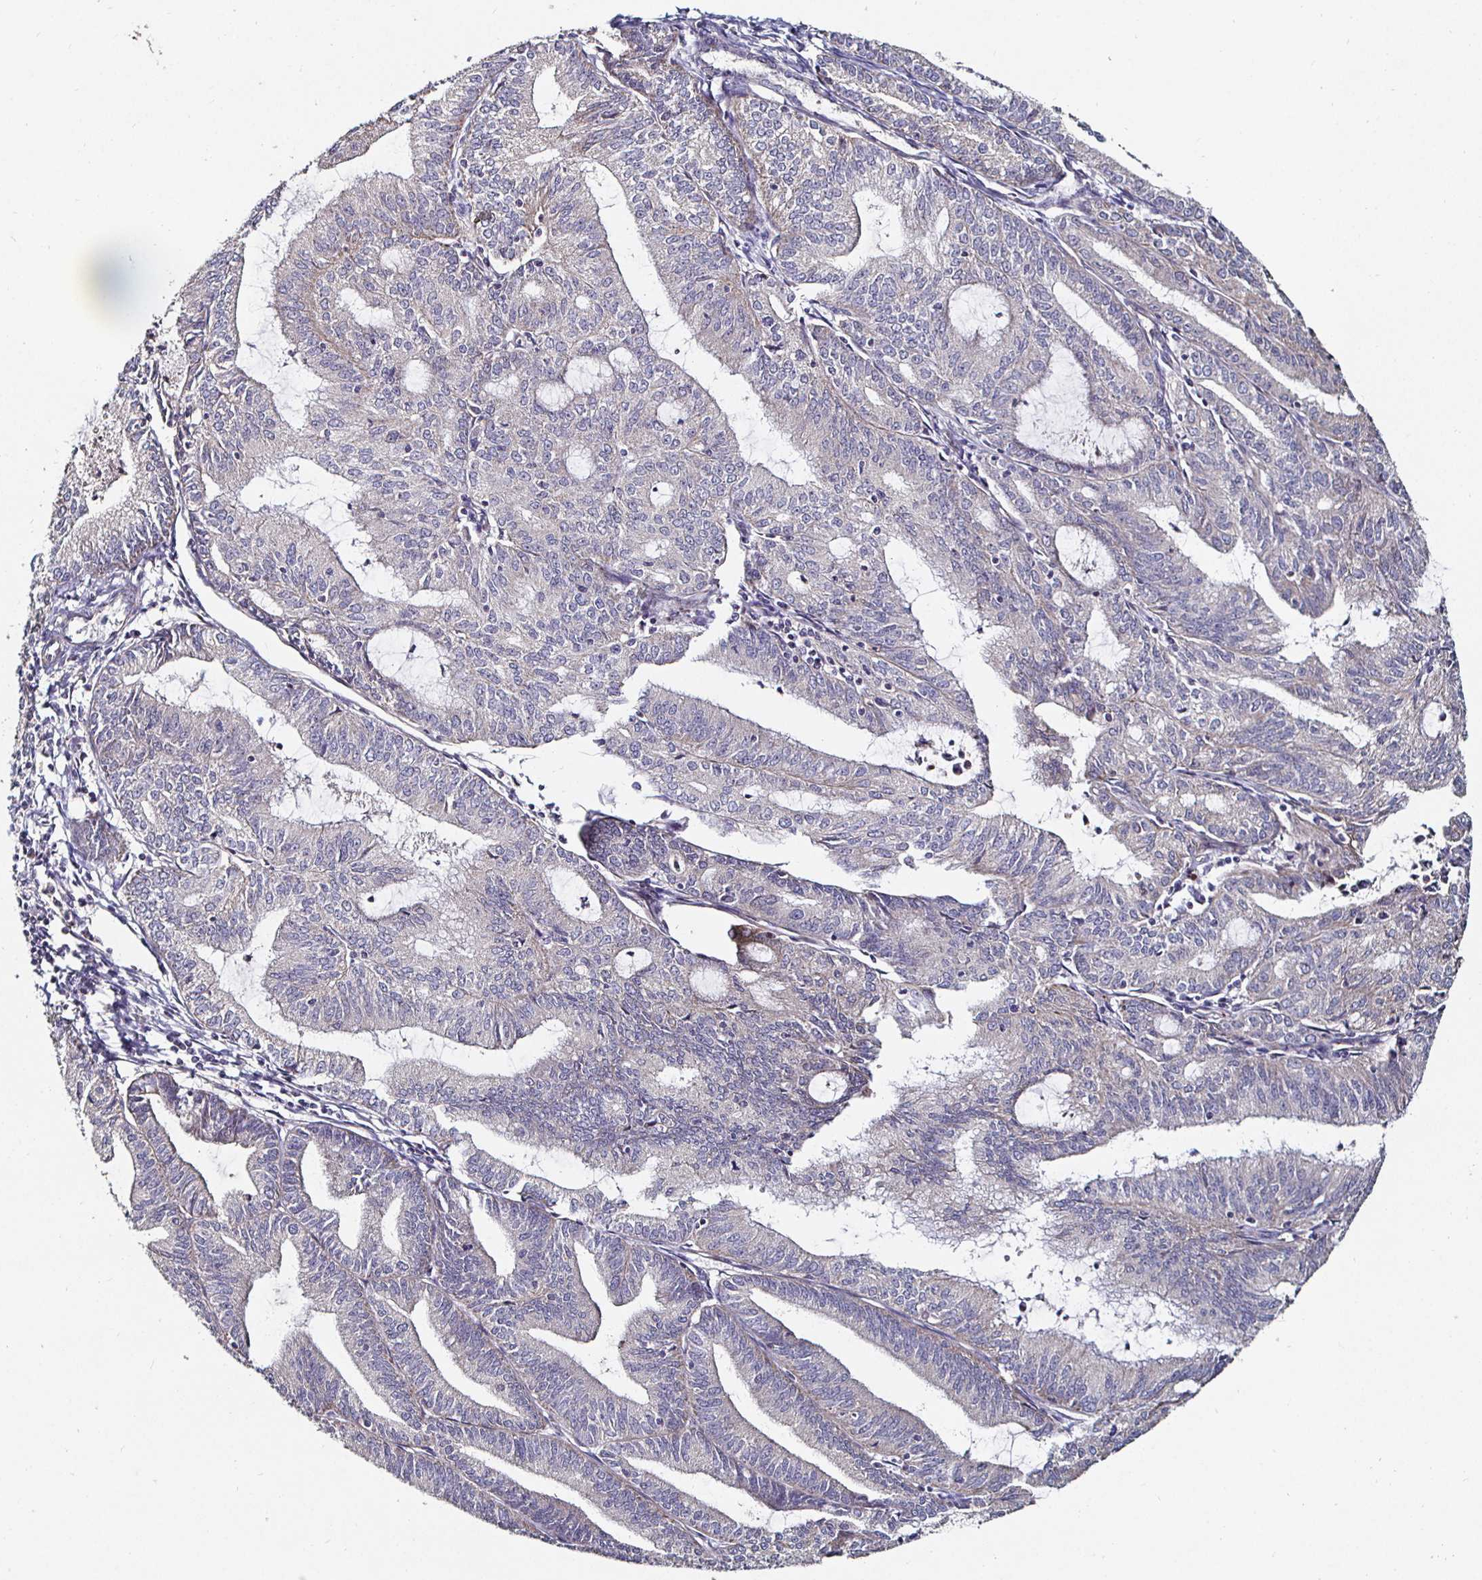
{"staining": {"intensity": "weak", "quantity": "25%-75%", "location": "cytoplasmic/membranous"}, "tissue": "endometrial cancer", "cell_type": "Tumor cells", "image_type": "cancer", "snomed": [{"axis": "morphology", "description": "Adenocarcinoma, NOS"}, {"axis": "topography", "description": "Endometrium"}], "caption": "This is an image of immunohistochemistry staining of endometrial adenocarcinoma, which shows weak staining in the cytoplasmic/membranous of tumor cells.", "gene": "NRSN1", "patient": {"sex": "female", "age": 70}}